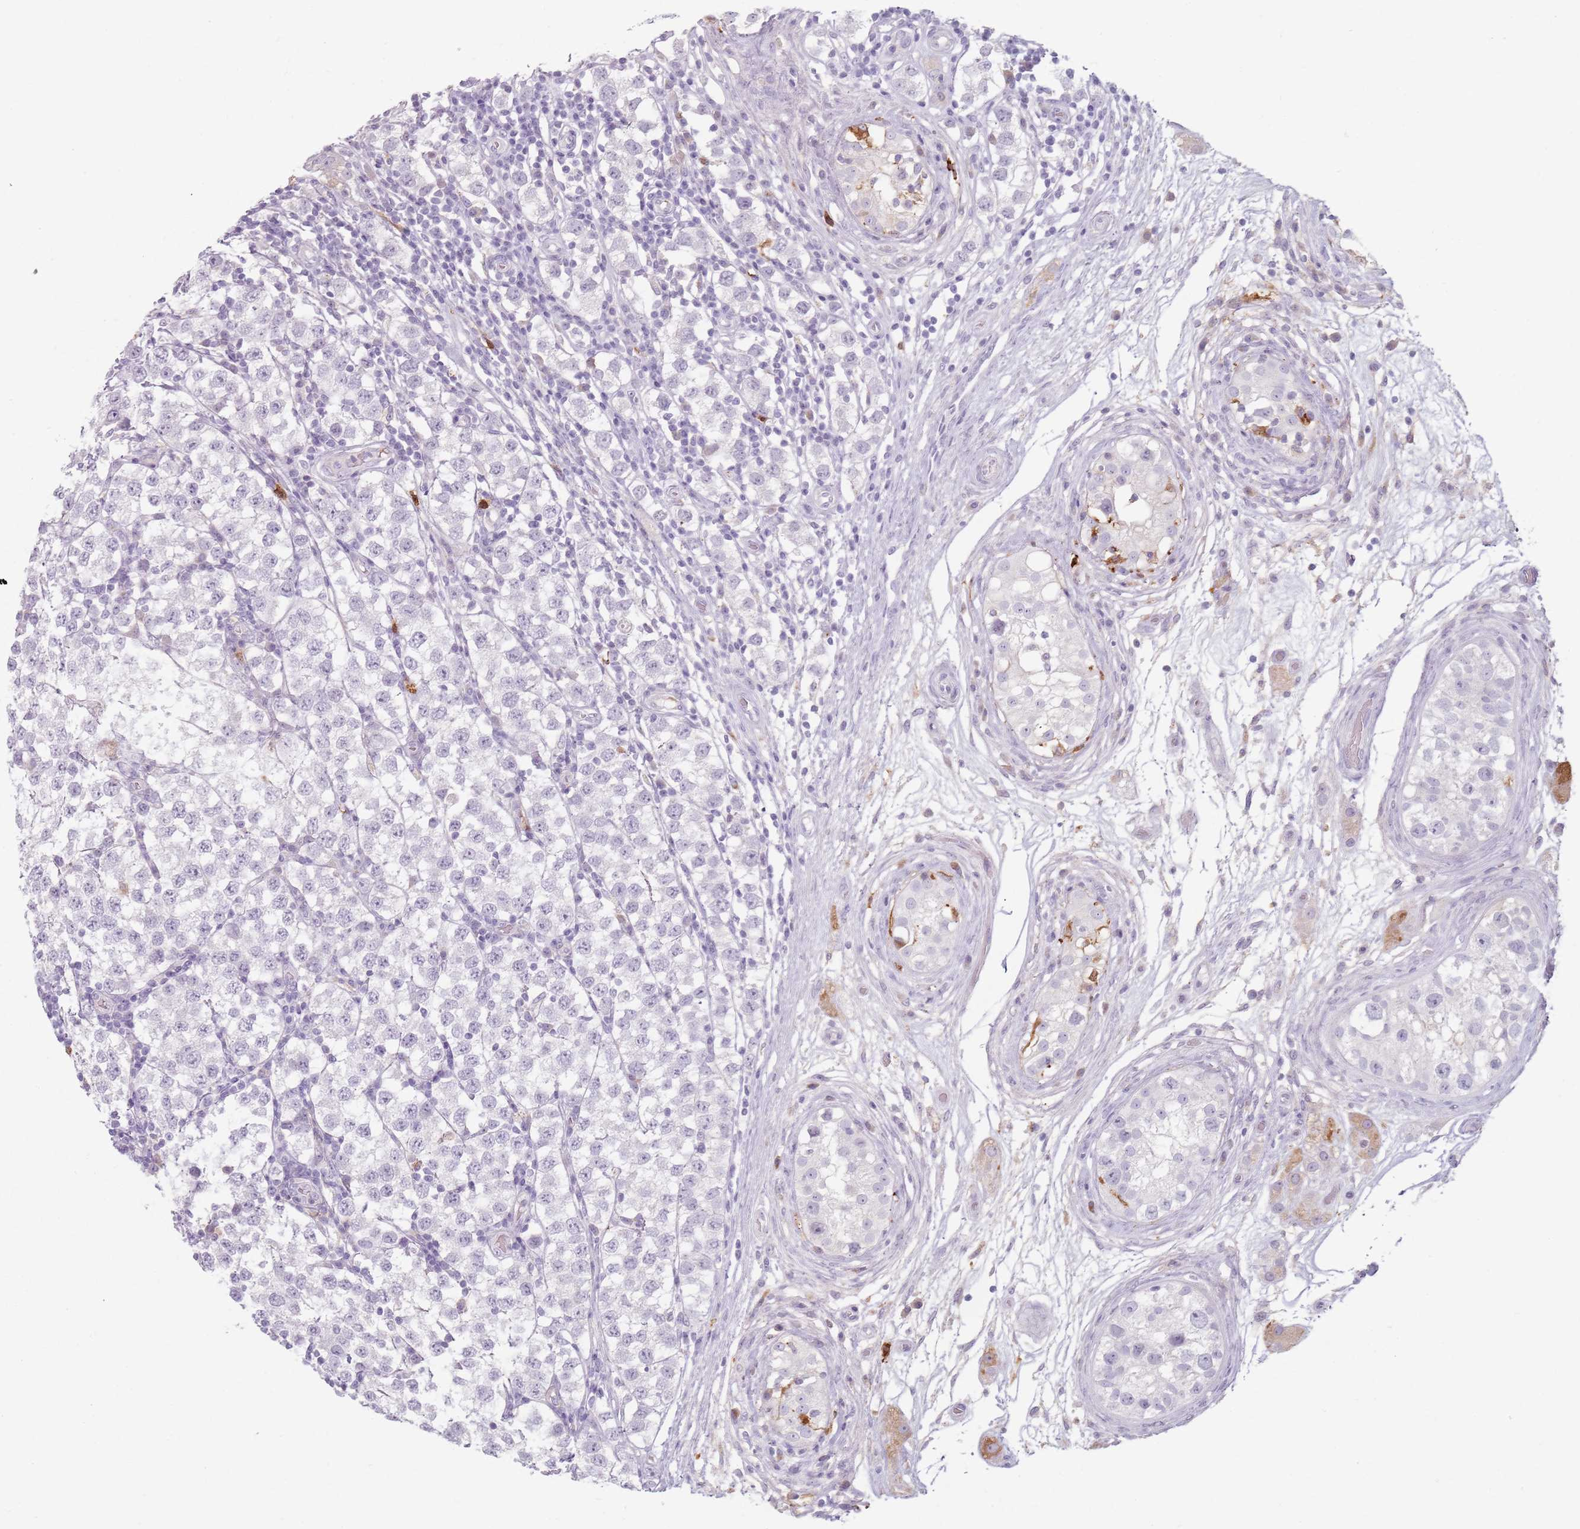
{"staining": {"intensity": "negative", "quantity": "none", "location": "none"}, "tissue": "testis cancer", "cell_type": "Tumor cells", "image_type": "cancer", "snomed": [{"axis": "morphology", "description": "Seminoma, NOS"}, {"axis": "topography", "description": "Testis"}], "caption": "Tumor cells are negative for brown protein staining in testis seminoma.", "gene": "GDPGP1", "patient": {"sex": "male", "age": 34}}